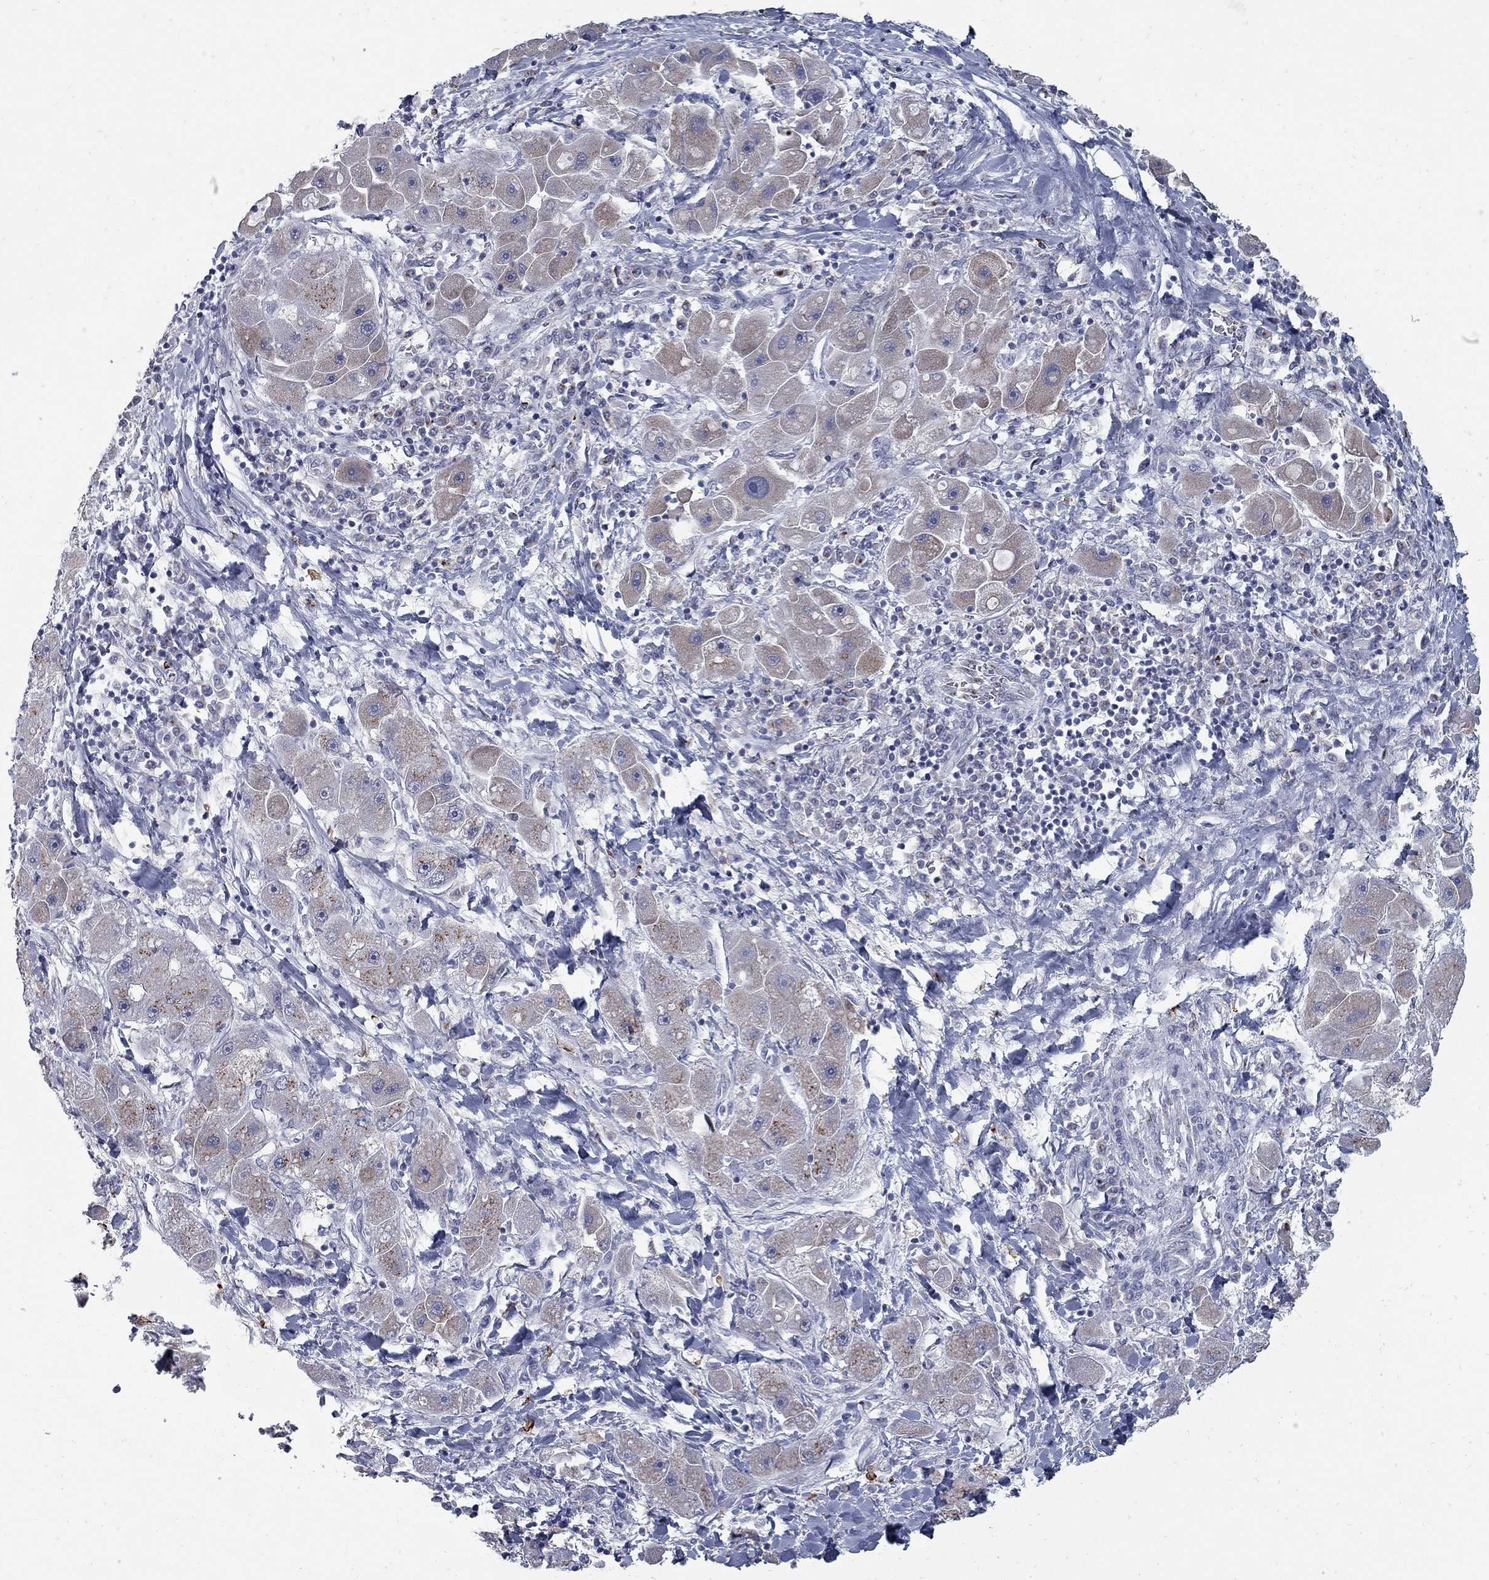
{"staining": {"intensity": "moderate", "quantity": ">75%", "location": "cytoplasmic/membranous"}, "tissue": "liver cancer", "cell_type": "Tumor cells", "image_type": "cancer", "snomed": [{"axis": "morphology", "description": "Carcinoma, Hepatocellular, NOS"}, {"axis": "topography", "description": "Liver"}], "caption": "A micrograph of human liver cancer (hepatocellular carcinoma) stained for a protein demonstrates moderate cytoplasmic/membranous brown staining in tumor cells. The protein of interest is shown in brown color, while the nuclei are stained blue.", "gene": "KIAA0319L", "patient": {"sex": "male", "age": 24}}